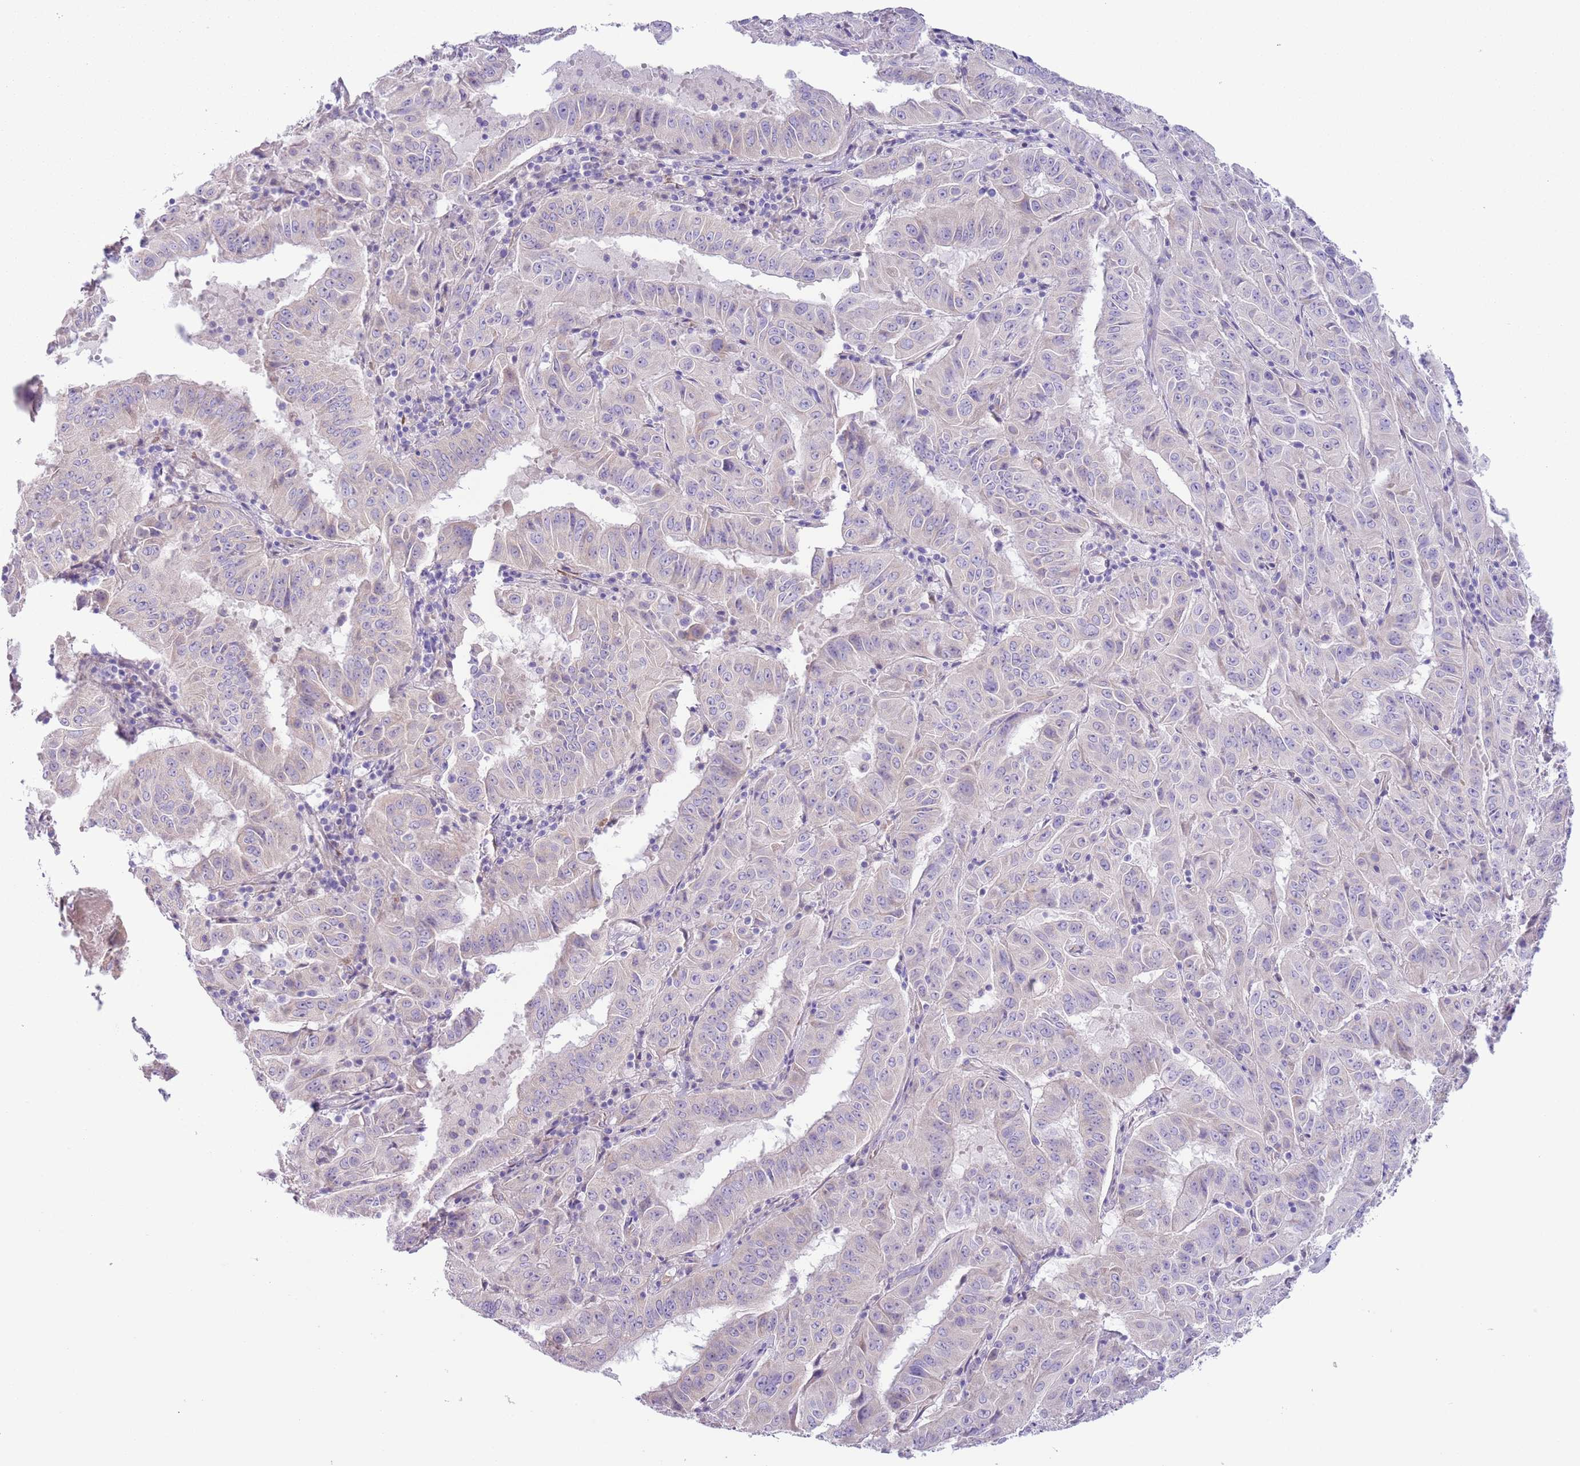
{"staining": {"intensity": "negative", "quantity": "none", "location": "none"}, "tissue": "pancreatic cancer", "cell_type": "Tumor cells", "image_type": "cancer", "snomed": [{"axis": "morphology", "description": "Adenocarcinoma, NOS"}, {"axis": "topography", "description": "Pancreas"}], "caption": "This is a image of IHC staining of adenocarcinoma (pancreatic), which shows no expression in tumor cells.", "gene": "CFH", "patient": {"sex": "male", "age": 63}}